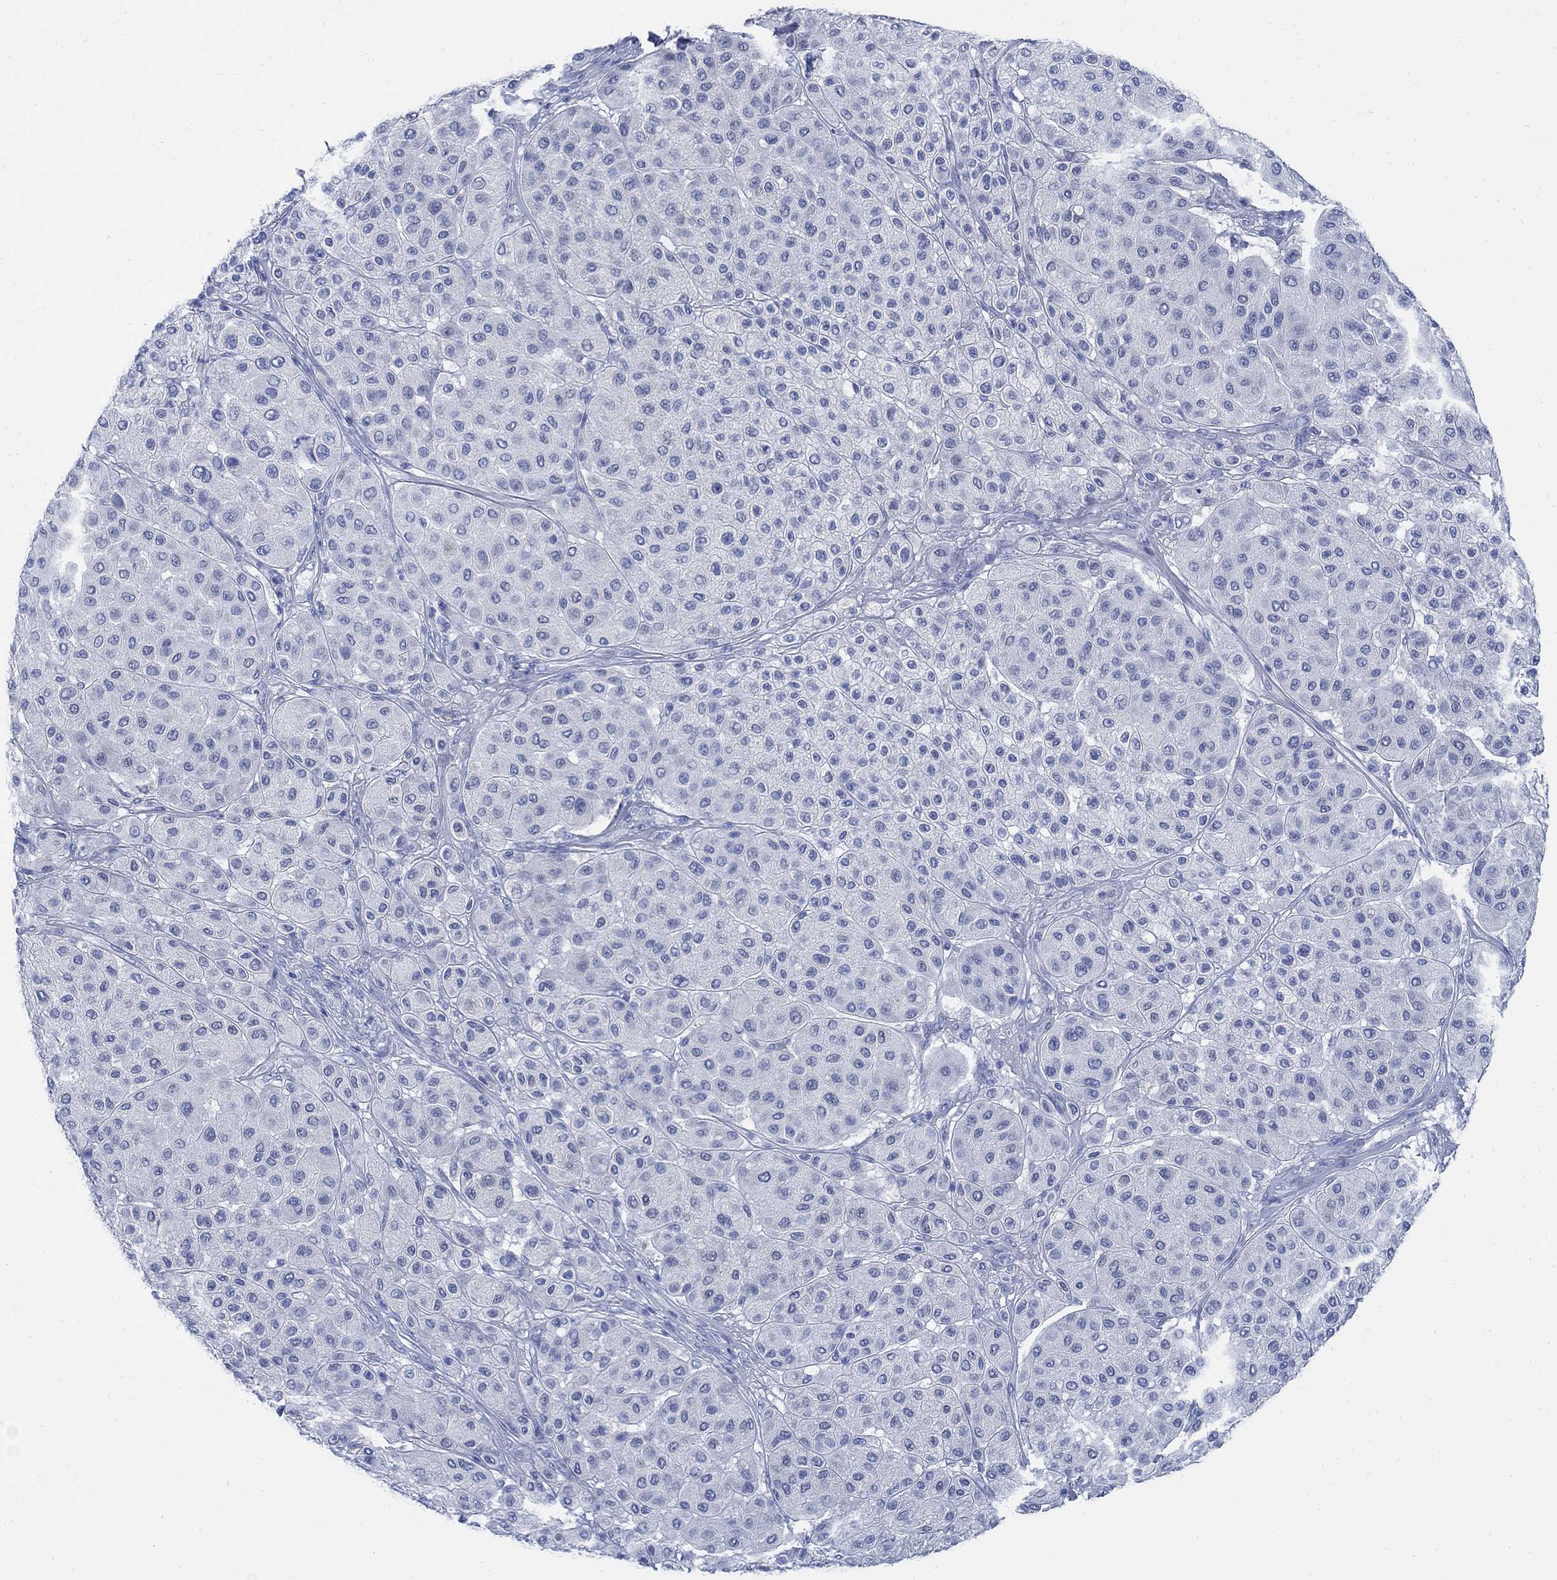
{"staining": {"intensity": "negative", "quantity": "none", "location": "none"}, "tissue": "melanoma", "cell_type": "Tumor cells", "image_type": "cancer", "snomed": [{"axis": "morphology", "description": "Malignant melanoma, Metastatic site"}, {"axis": "topography", "description": "Smooth muscle"}], "caption": "IHC photomicrograph of malignant melanoma (metastatic site) stained for a protein (brown), which demonstrates no staining in tumor cells.", "gene": "CAMK2N1", "patient": {"sex": "male", "age": 41}}